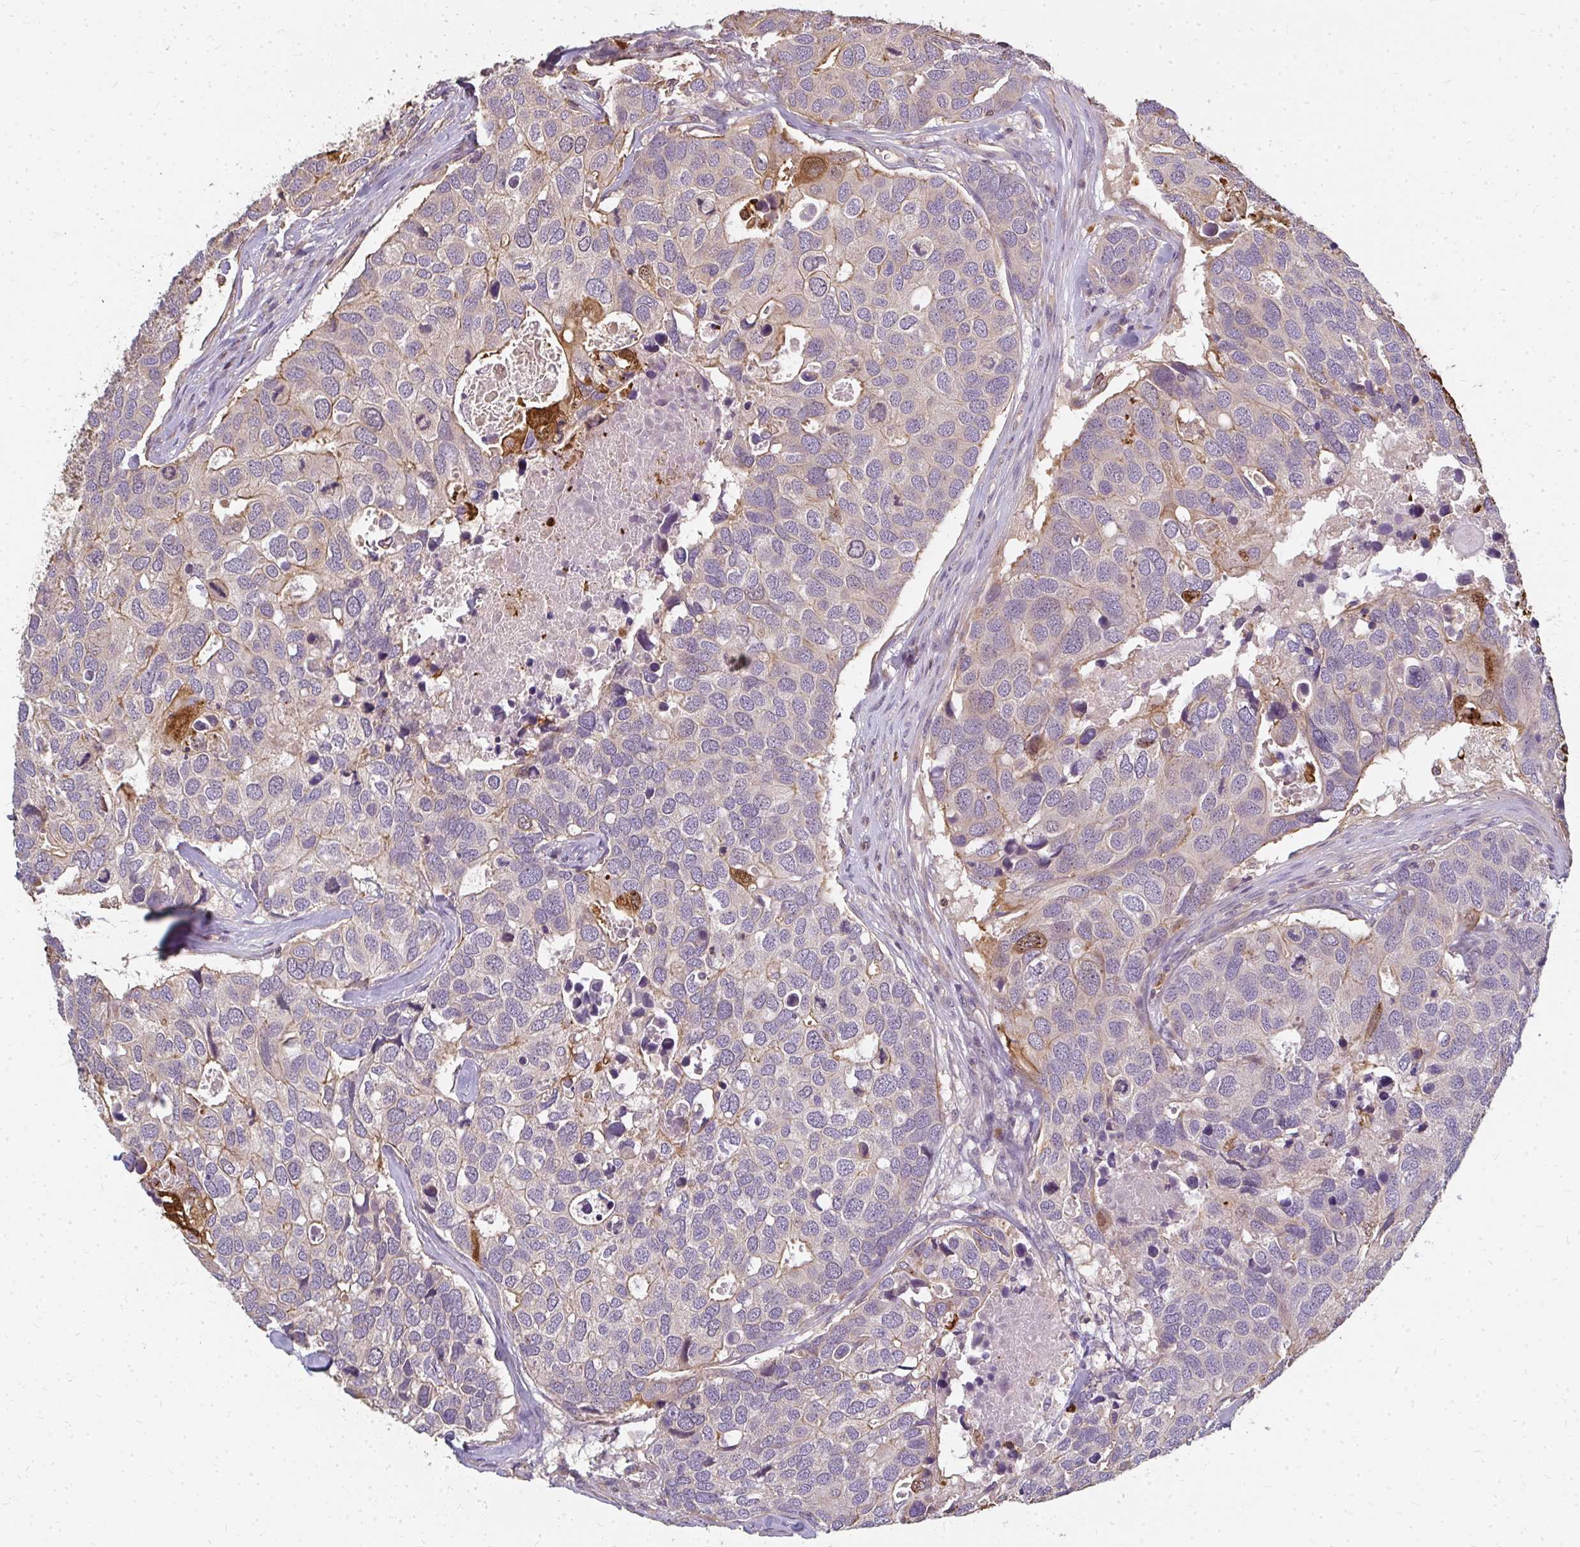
{"staining": {"intensity": "moderate", "quantity": "<25%", "location": "cytoplasmic/membranous,nuclear"}, "tissue": "breast cancer", "cell_type": "Tumor cells", "image_type": "cancer", "snomed": [{"axis": "morphology", "description": "Duct carcinoma"}, {"axis": "topography", "description": "Breast"}], "caption": "Breast cancer stained with a protein marker displays moderate staining in tumor cells.", "gene": "CNTRL", "patient": {"sex": "female", "age": 83}}